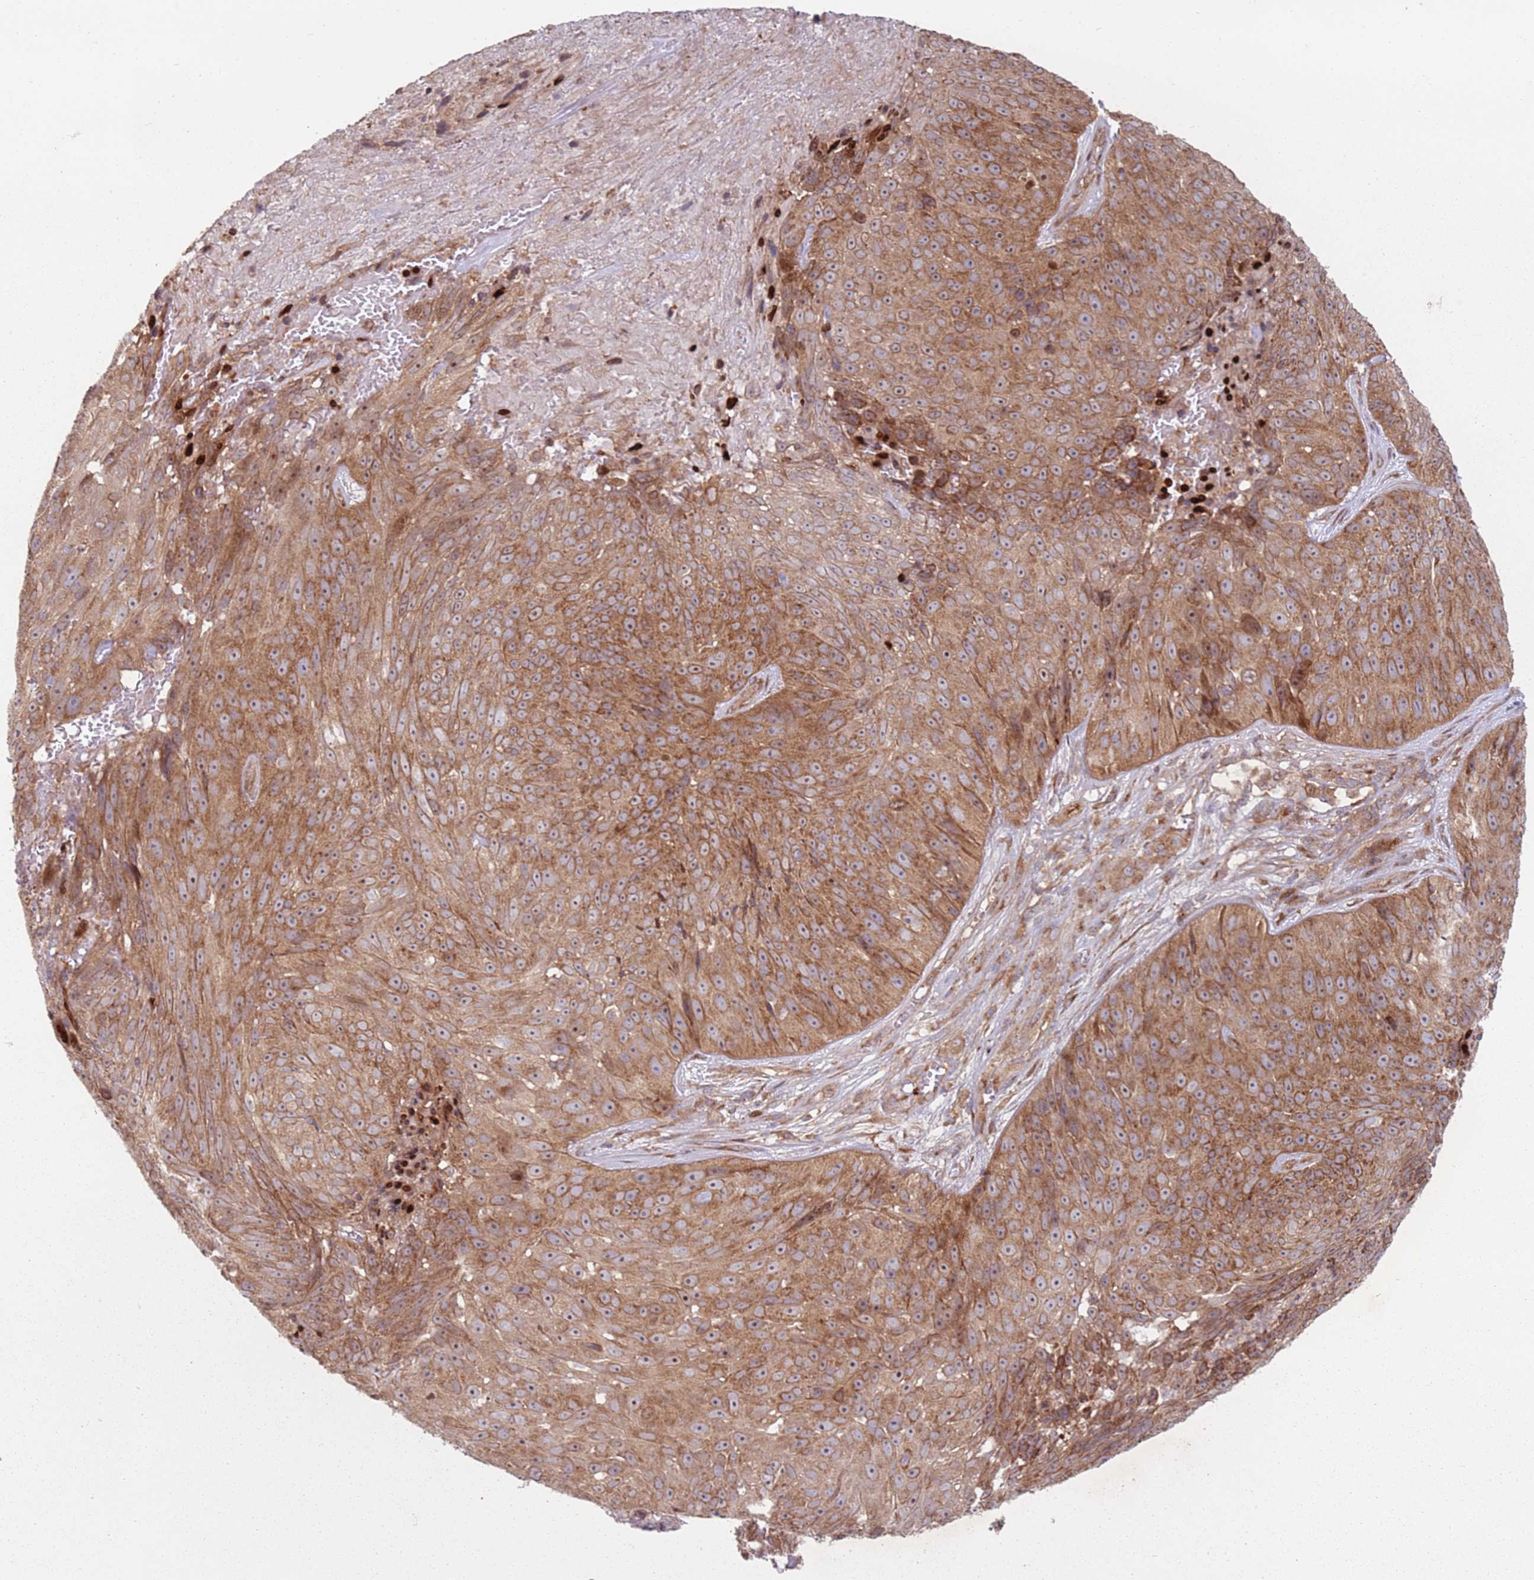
{"staining": {"intensity": "strong", "quantity": ">75%", "location": "cytoplasmic/membranous"}, "tissue": "skin cancer", "cell_type": "Tumor cells", "image_type": "cancer", "snomed": [{"axis": "morphology", "description": "Squamous cell carcinoma, NOS"}, {"axis": "topography", "description": "Skin"}], "caption": "Immunohistochemical staining of skin squamous cell carcinoma reveals high levels of strong cytoplasmic/membranous staining in approximately >75% of tumor cells. (DAB = brown stain, brightfield microscopy at high magnification).", "gene": "HNRNPLL", "patient": {"sex": "female", "age": 87}}